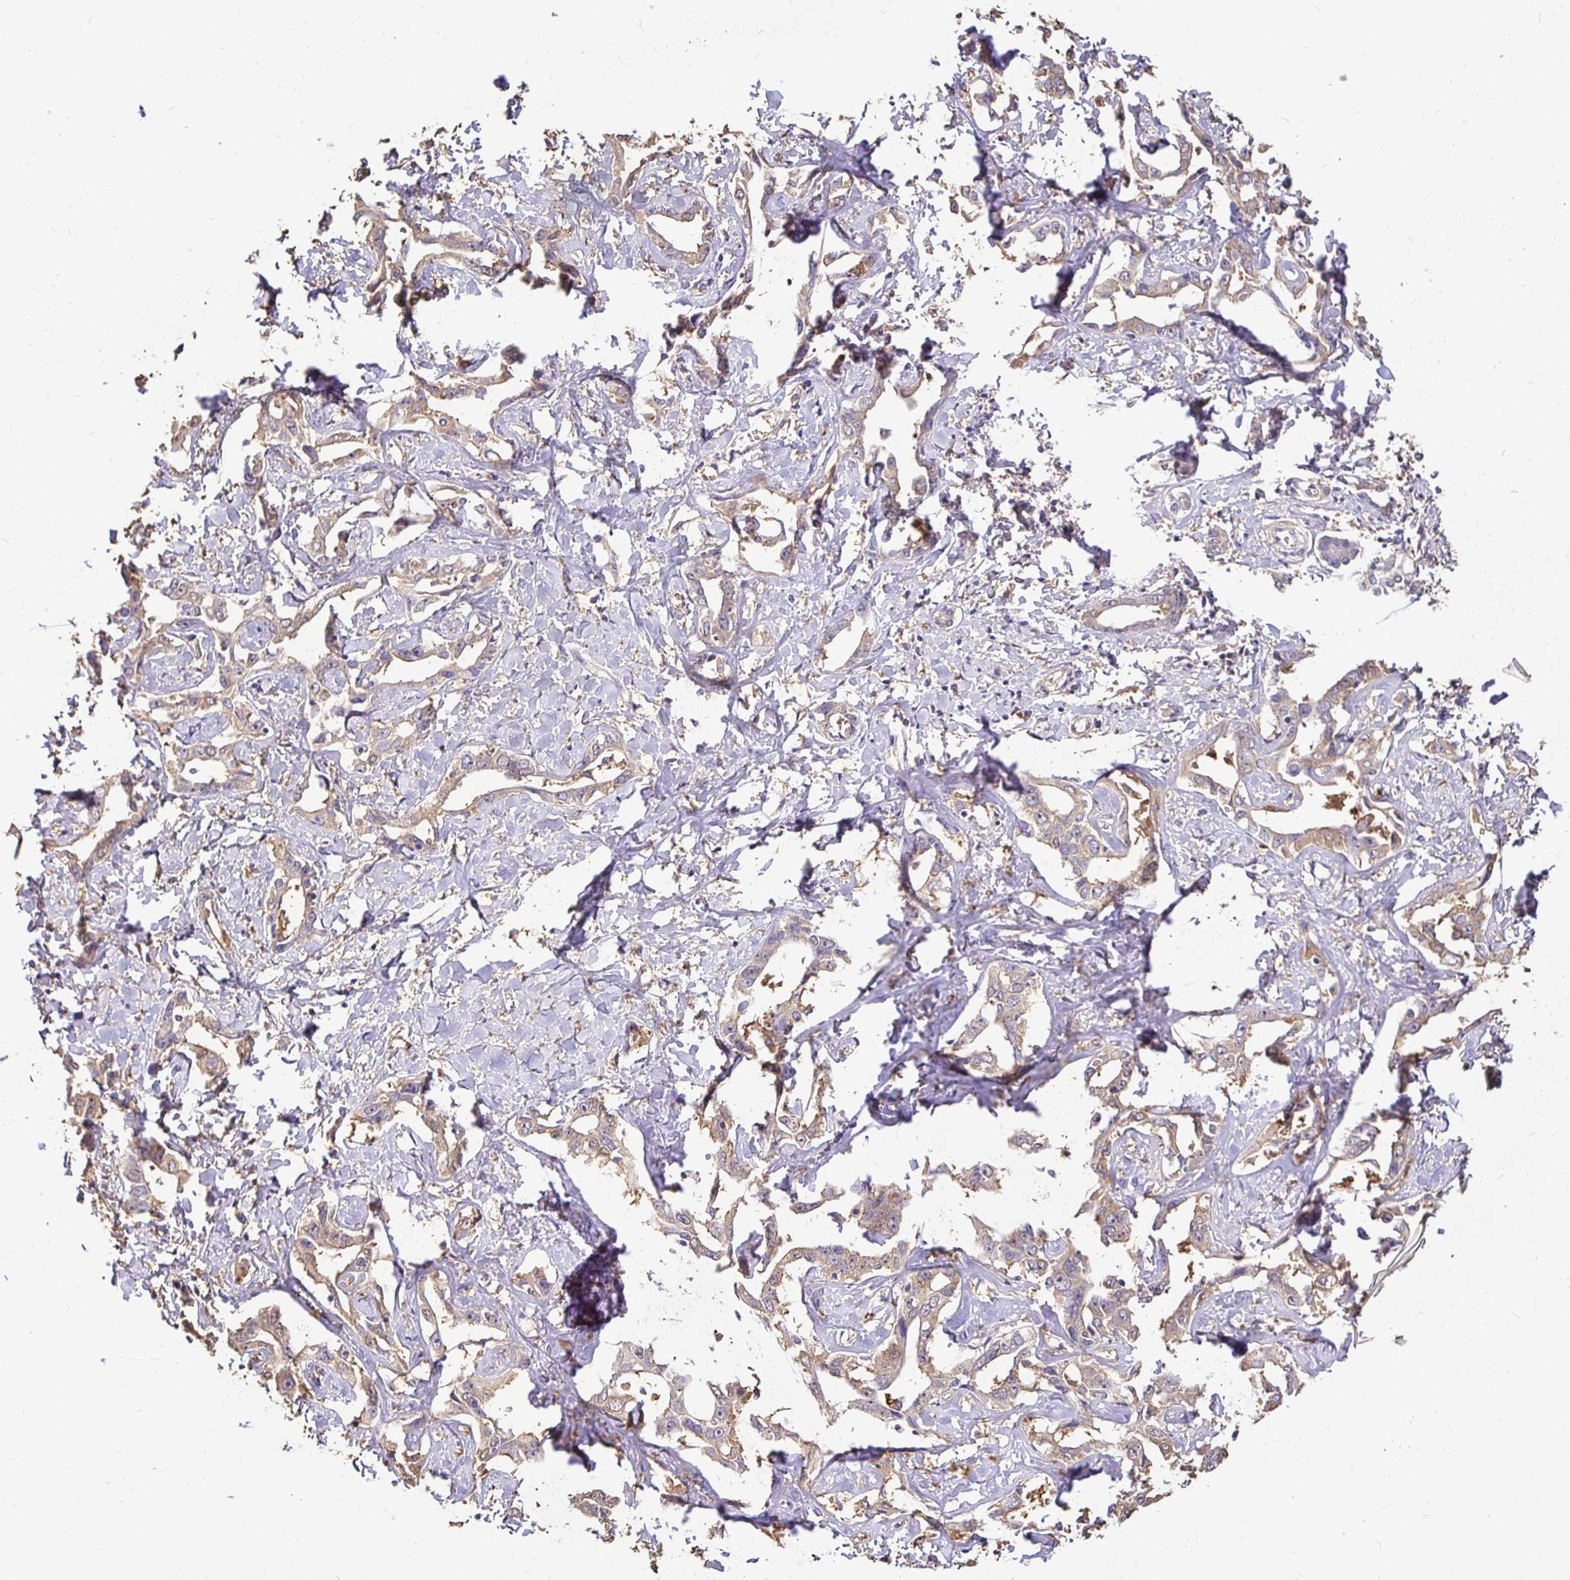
{"staining": {"intensity": "weak", "quantity": "25%-75%", "location": "cytoplasmic/membranous"}, "tissue": "liver cancer", "cell_type": "Tumor cells", "image_type": "cancer", "snomed": [{"axis": "morphology", "description": "Cholangiocarcinoma"}, {"axis": "topography", "description": "Liver"}], "caption": "A brown stain shows weak cytoplasmic/membranous staining of a protein in human liver cancer (cholangiocarcinoma) tumor cells. Immunohistochemistry stains the protein of interest in brown and the nuclei are stained blue.", "gene": "MAPK8IP3", "patient": {"sex": "male", "age": 59}}